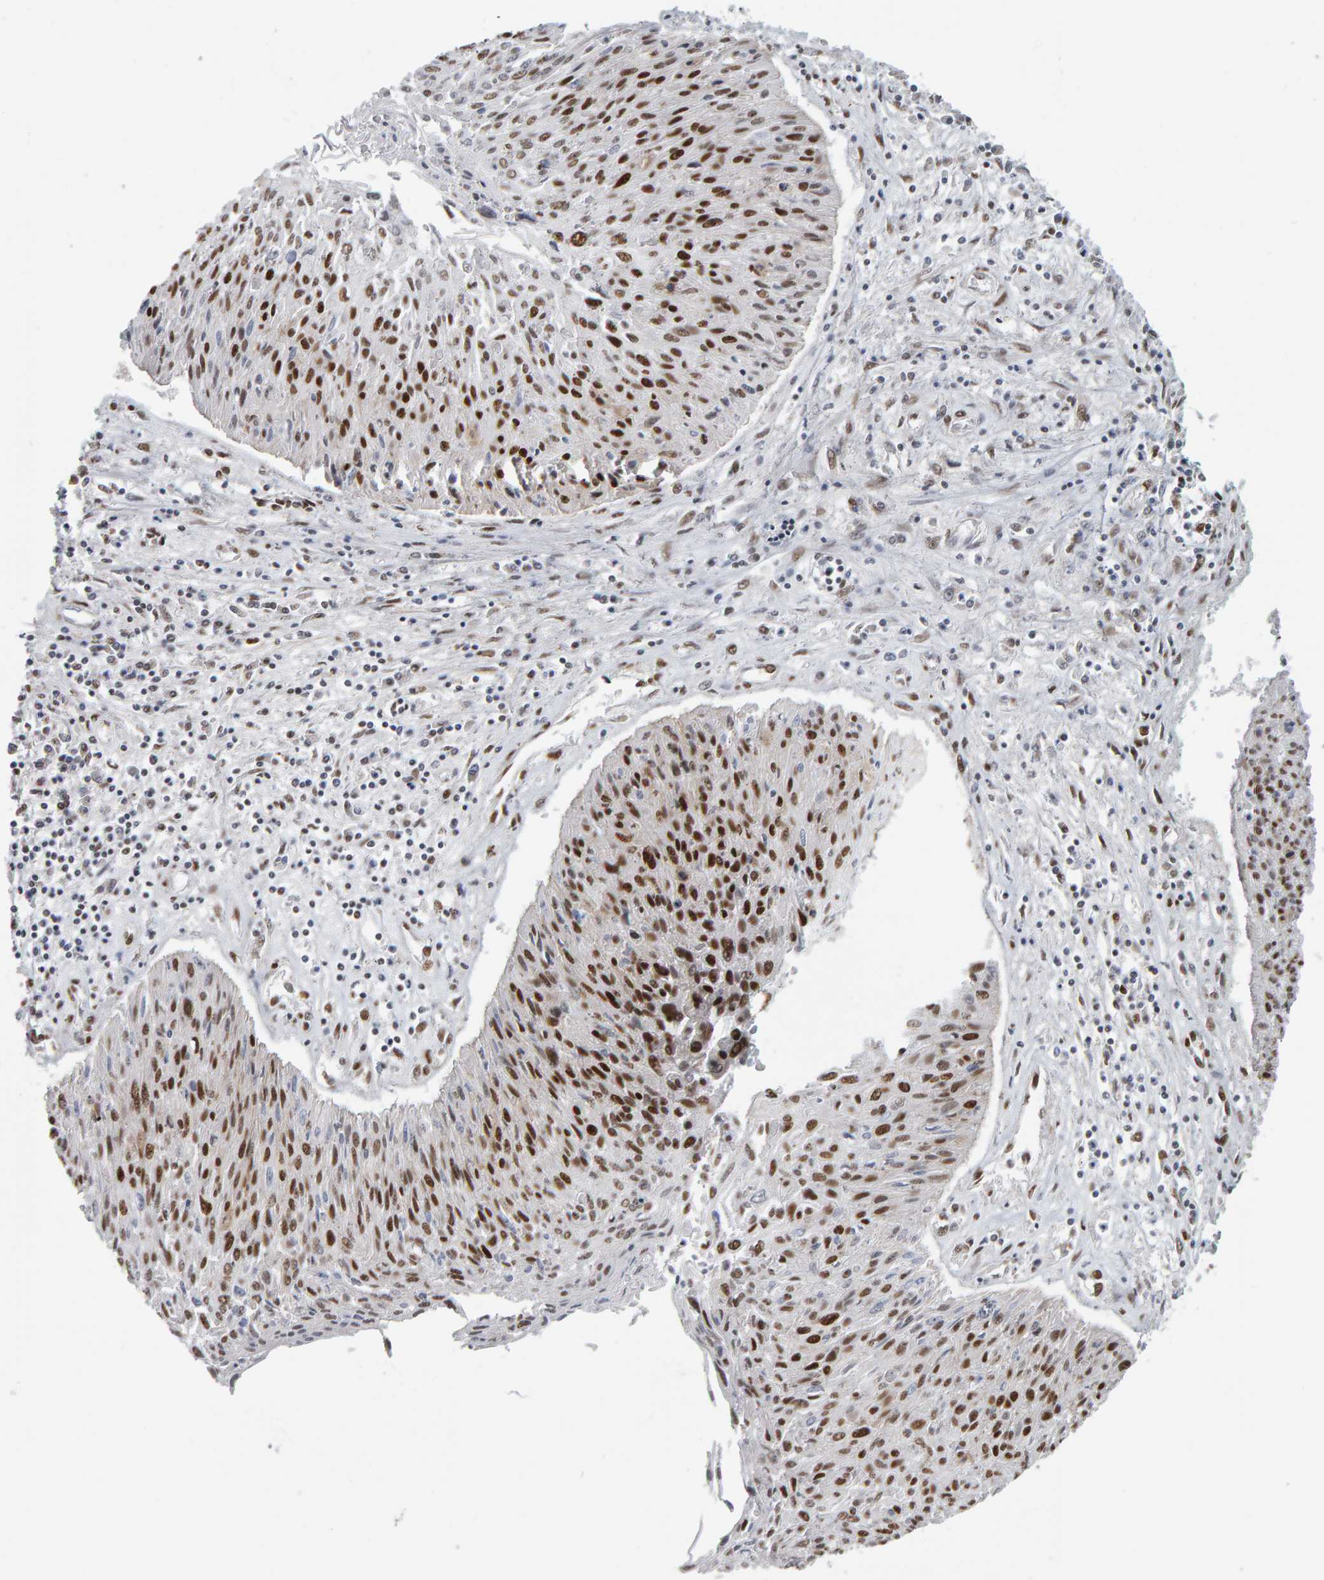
{"staining": {"intensity": "strong", "quantity": ">75%", "location": "nuclear"}, "tissue": "cervical cancer", "cell_type": "Tumor cells", "image_type": "cancer", "snomed": [{"axis": "morphology", "description": "Squamous cell carcinoma, NOS"}, {"axis": "topography", "description": "Cervix"}], "caption": "This micrograph displays cervical squamous cell carcinoma stained with immunohistochemistry to label a protein in brown. The nuclear of tumor cells show strong positivity for the protein. Nuclei are counter-stained blue.", "gene": "ATF7IP", "patient": {"sex": "female", "age": 51}}